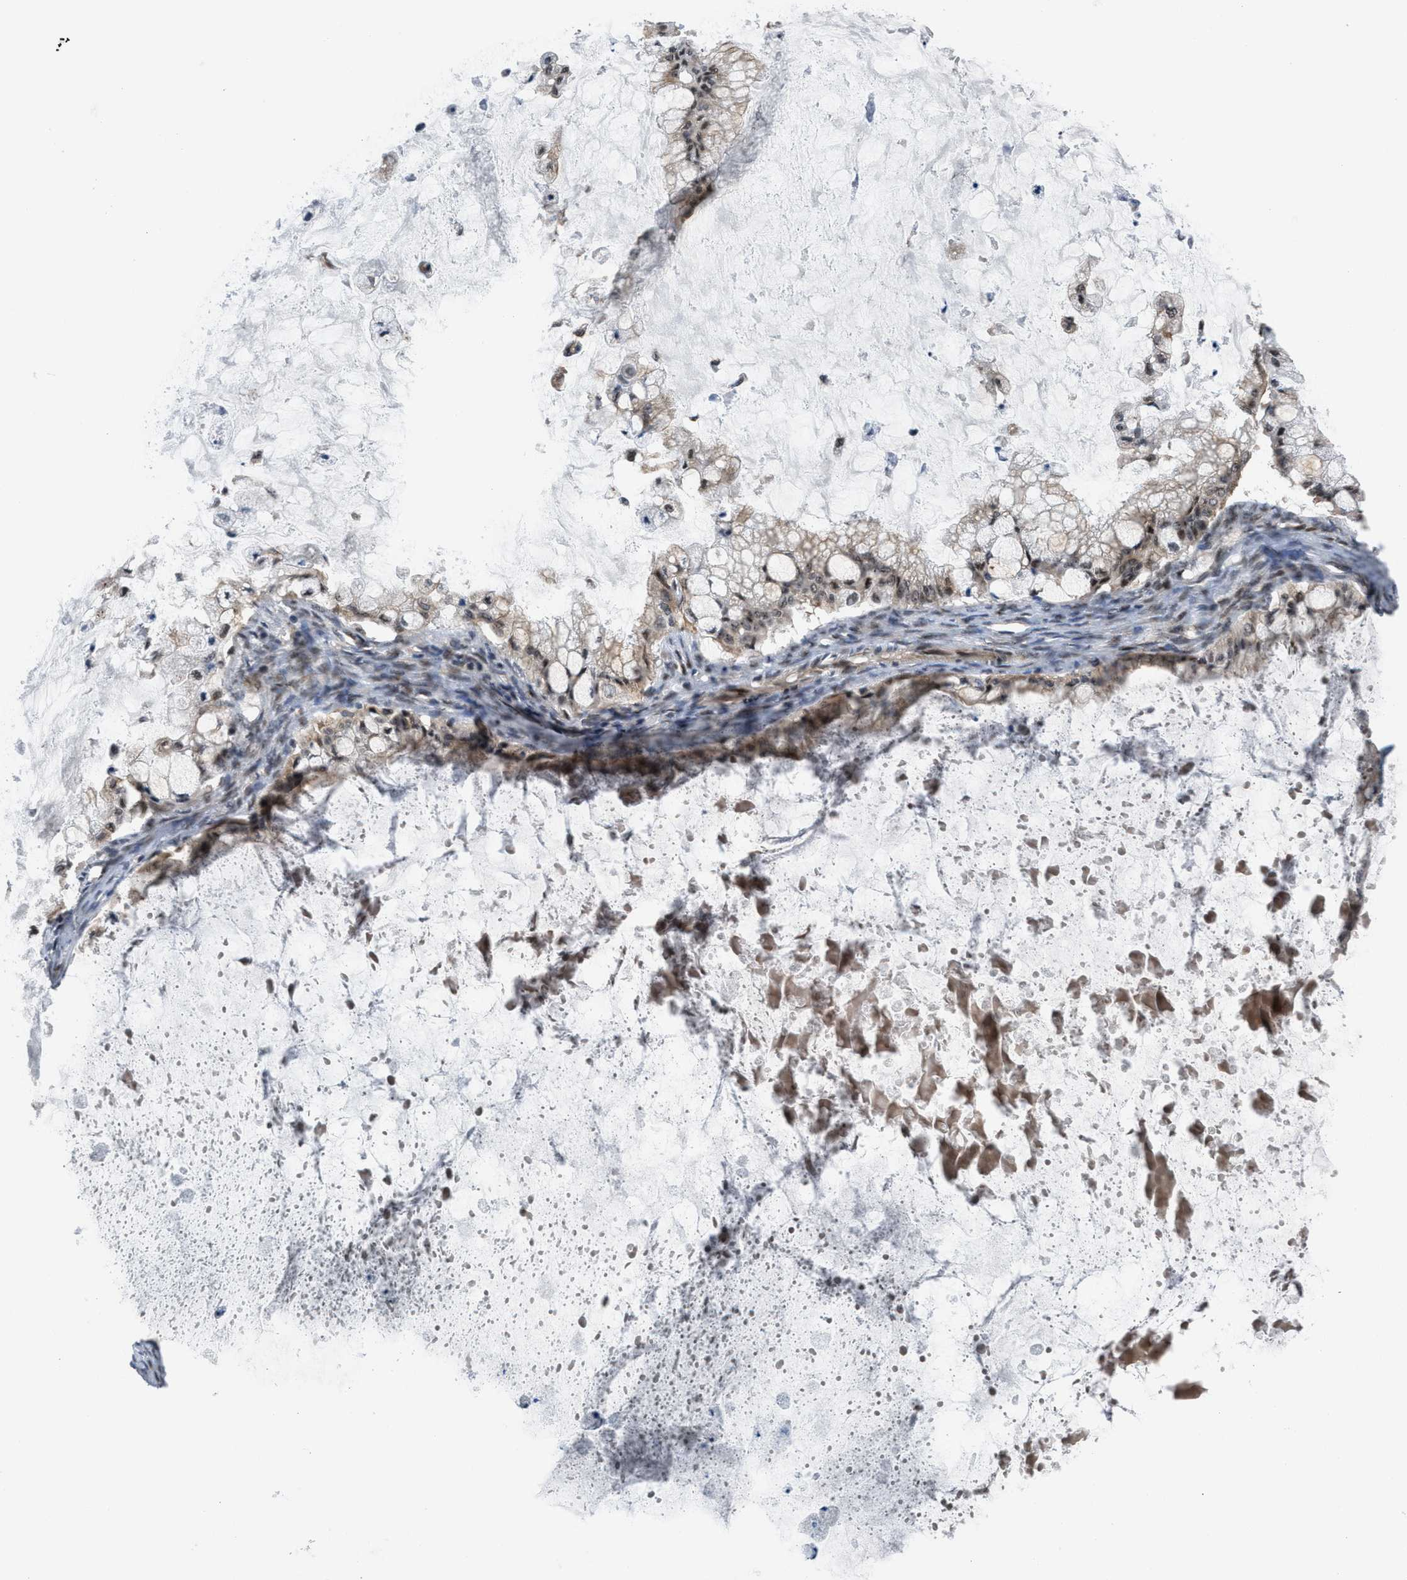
{"staining": {"intensity": "moderate", "quantity": ">75%", "location": "cytoplasmic/membranous,nuclear"}, "tissue": "ovarian cancer", "cell_type": "Tumor cells", "image_type": "cancer", "snomed": [{"axis": "morphology", "description": "Cystadenocarcinoma, mucinous, NOS"}, {"axis": "topography", "description": "Ovary"}], "caption": "IHC histopathology image of ovarian mucinous cystadenocarcinoma stained for a protein (brown), which demonstrates medium levels of moderate cytoplasmic/membranous and nuclear staining in about >75% of tumor cells.", "gene": "SETD5", "patient": {"sex": "female", "age": 57}}